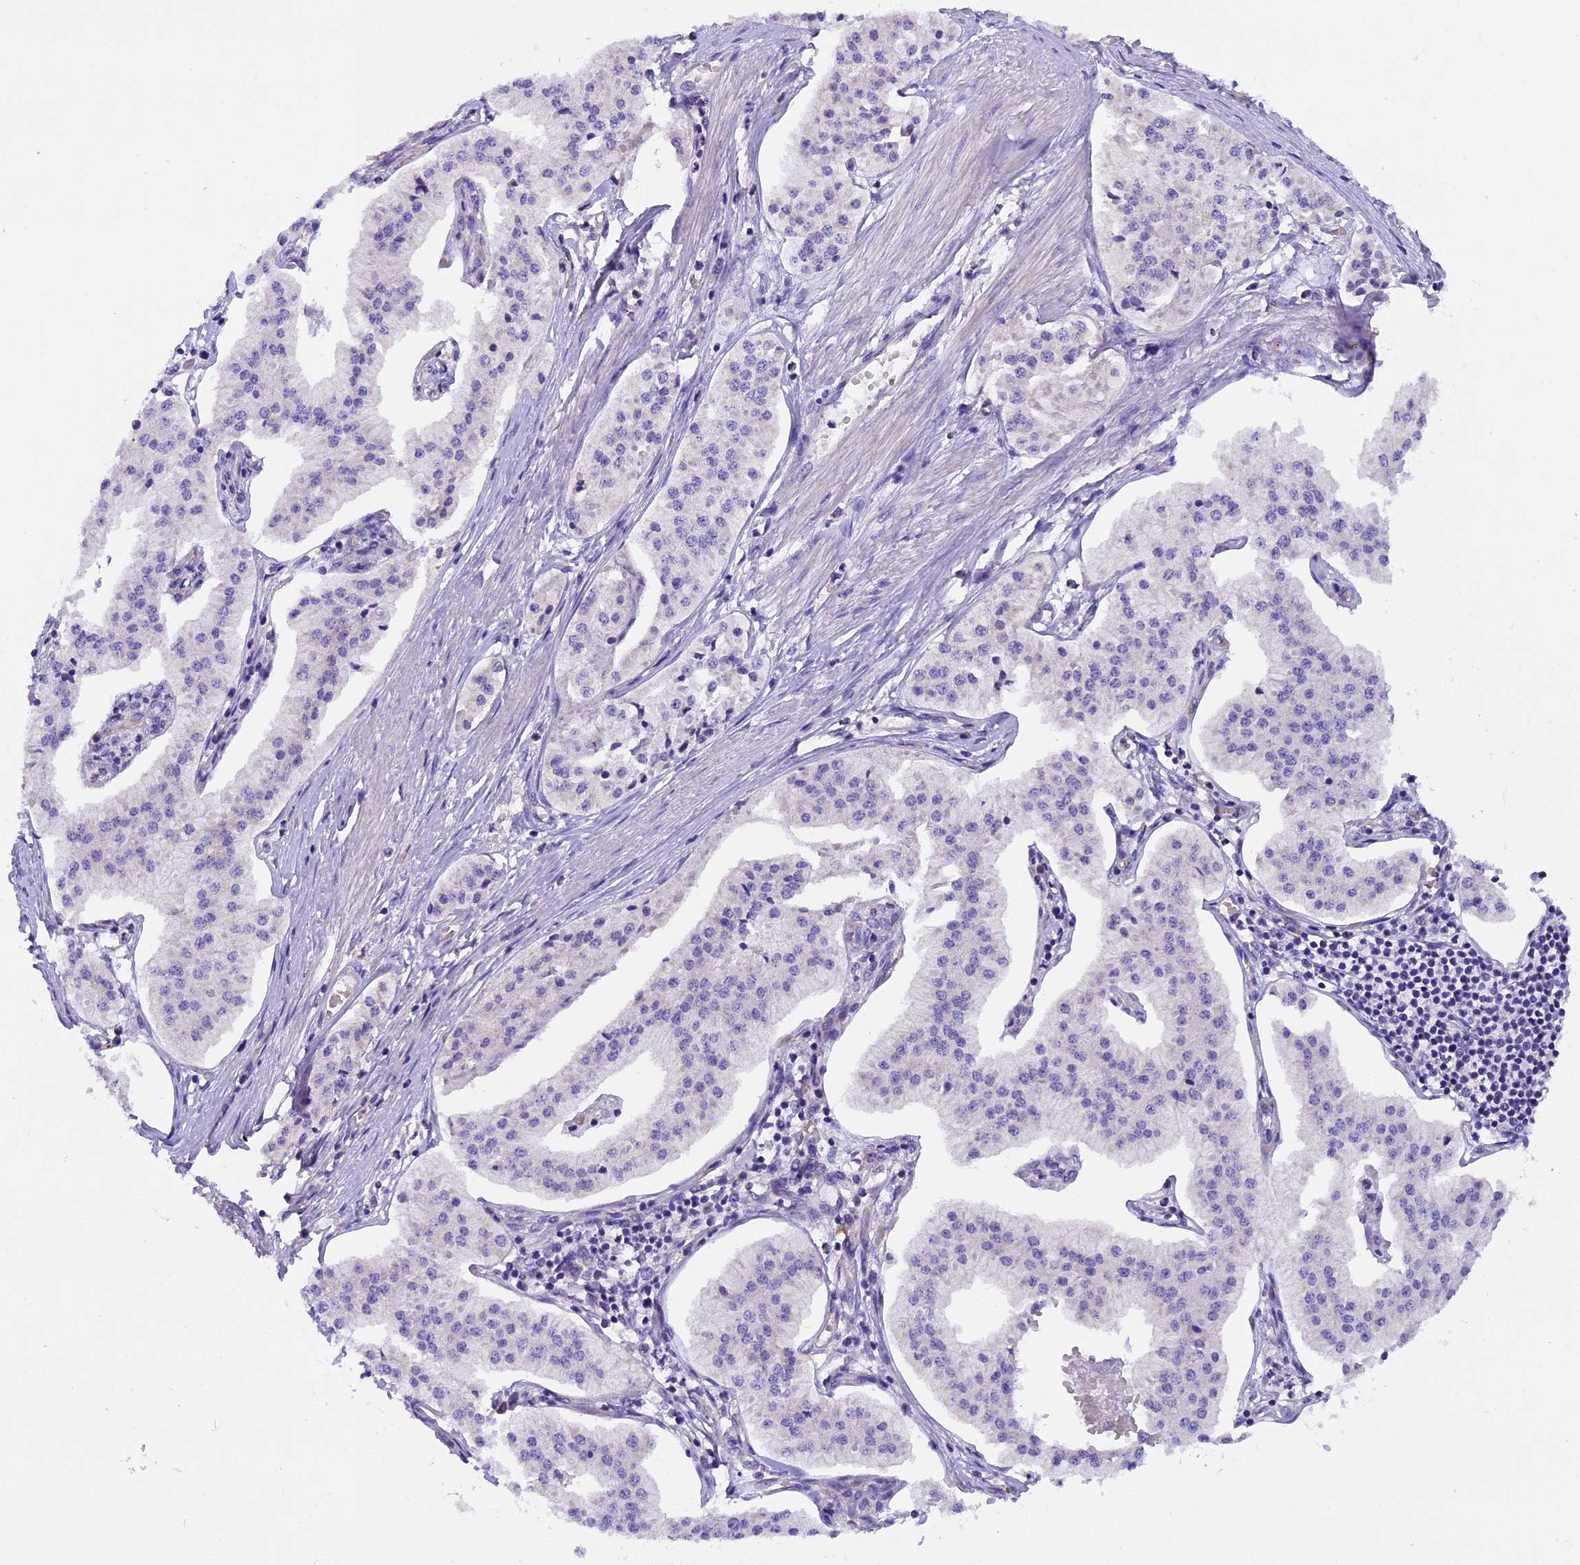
{"staining": {"intensity": "negative", "quantity": "none", "location": "none"}, "tissue": "pancreatic cancer", "cell_type": "Tumor cells", "image_type": "cancer", "snomed": [{"axis": "morphology", "description": "Adenocarcinoma, NOS"}, {"axis": "topography", "description": "Pancreas"}], "caption": "An image of human pancreatic adenocarcinoma is negative for staining in tumor cells.", "gene": "CCDC32", "patient": {"sex": "female", "age": 50}}